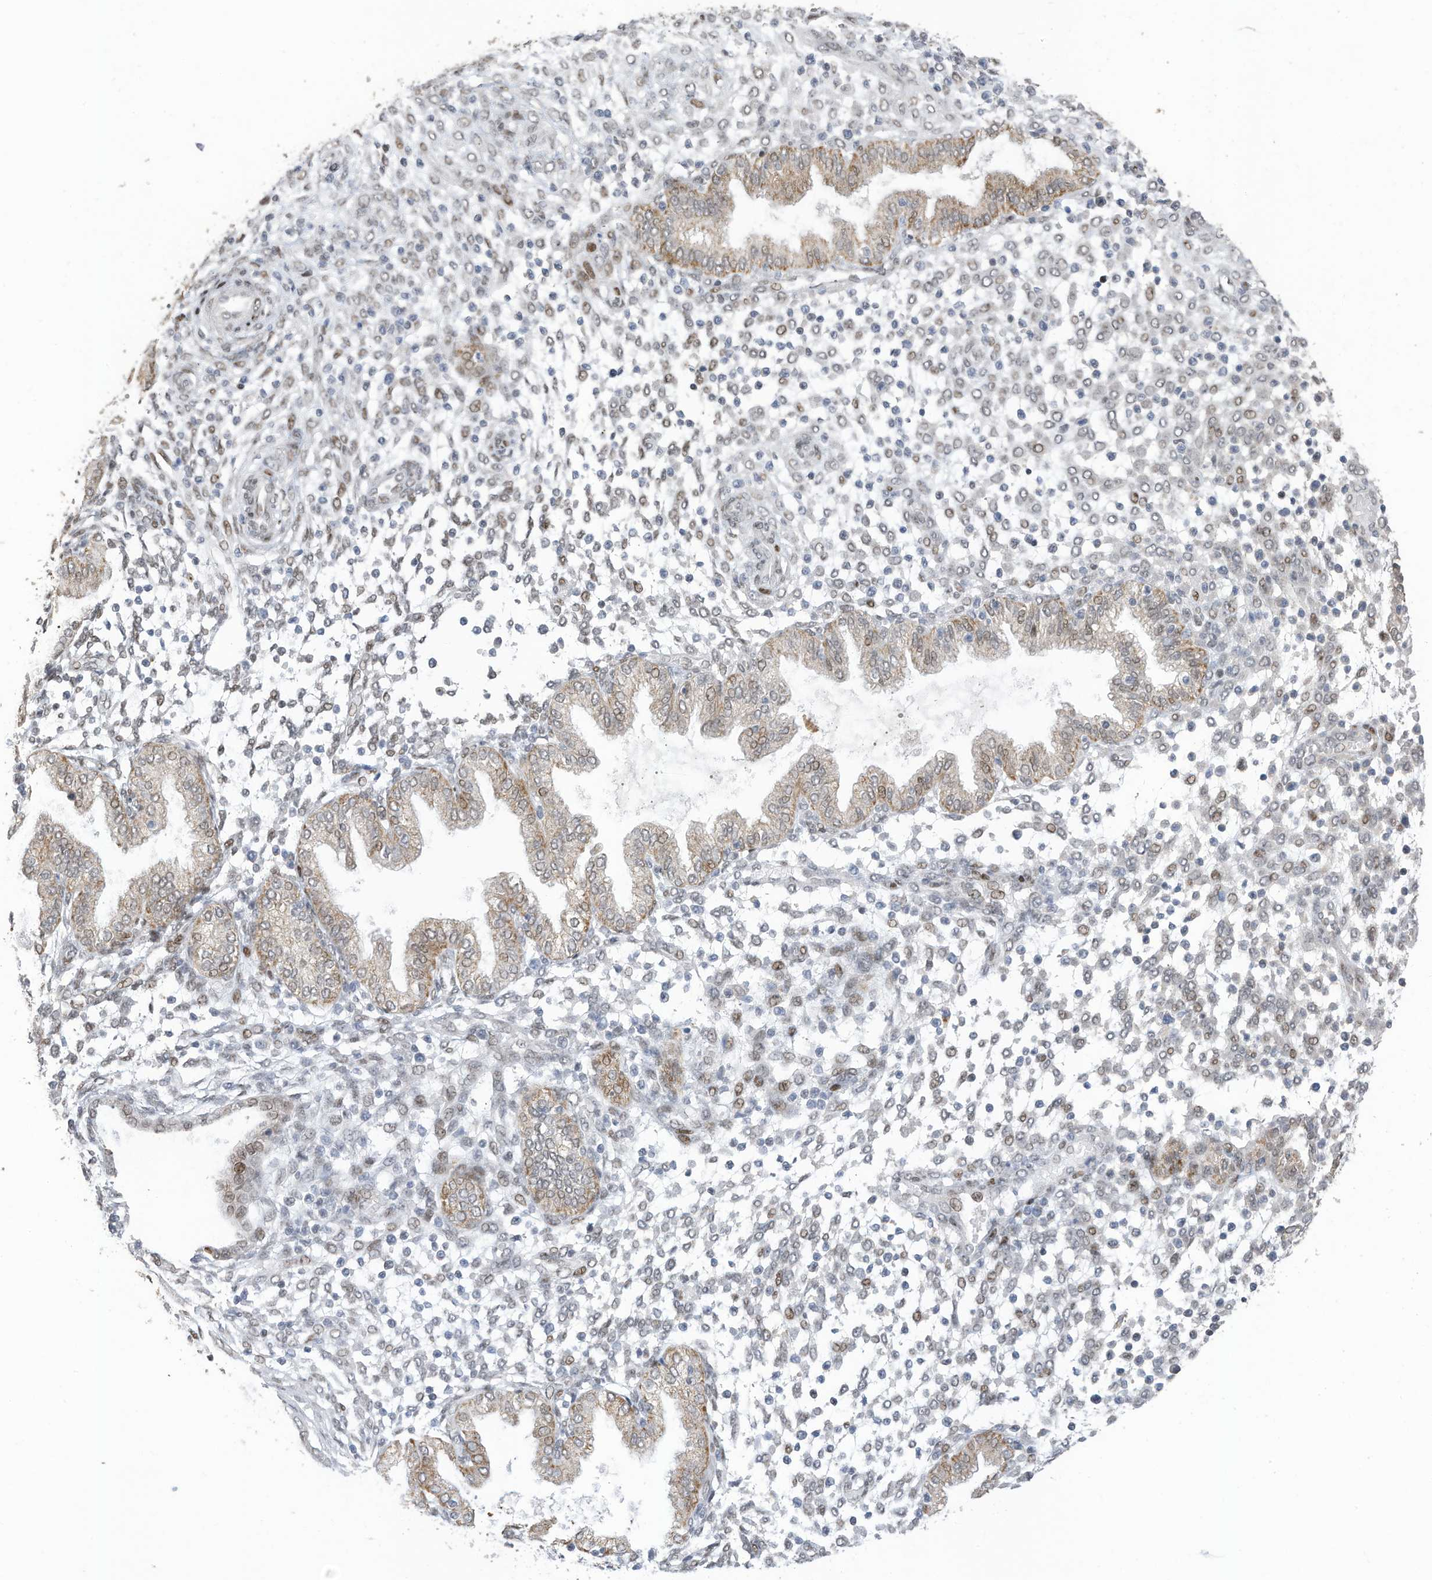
{"staining": {"intensity": "weak", "quantity": "<25%", "location": "nuclear"}, "tissue": "endometrium", "cell_type": "Cells in endometrial stroma", "image_type": "normal", "snomed": [{"axis": "morphology", "description": "Normal tissue, NOS"}, {"axis": "topography", "description": "Endometrium"}], "caption": "Human endometrium stained for a protein using immunohistochemistry (IHC) displays no positivity in cells in endometrial stroma.", "gene": "RABL3", "patient": {"sex": "female", "age": 53}}